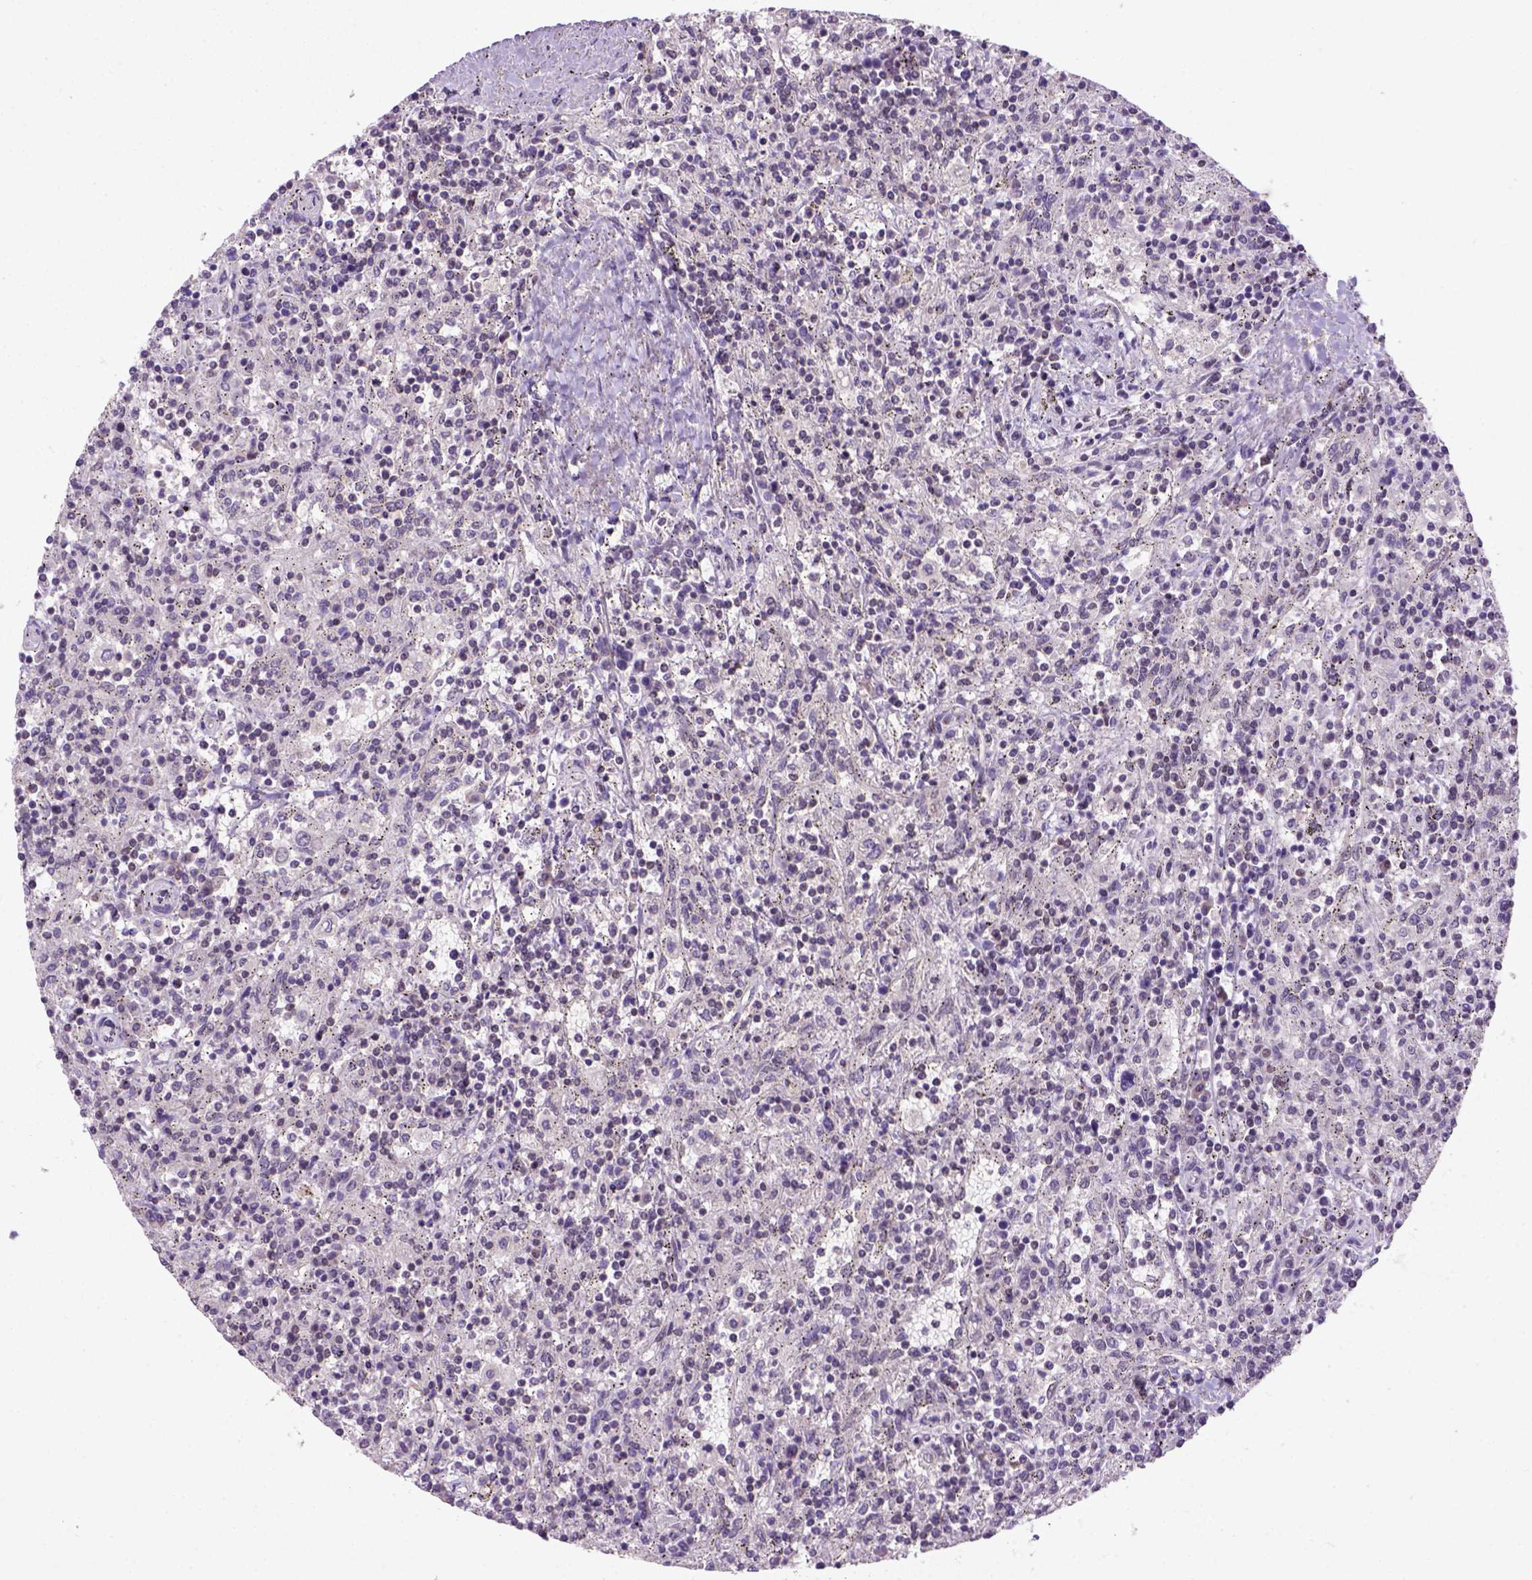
{"staining": {"intensity": "negative", "quantity": "none", "location": "none"}, "tissue": "lymphoma", "cell_type": "Tumor cells", "image_type": "cancer", "snomed": [{"axis": "morphology", "description": "Malignant lymphoma, non-Hodgkin's type, Low grade"}, {"axis": "topography", "description": "Spleen"}], "caption": "DAB (3,3'-diaminobenzidine) immunohistochemical staining of human malignant lymphoma, non-Hodgkin's type (low-grade) displays no significant staining in tumor cells. (IHC, brightfield microscopy, high magnification).", "gene": "MGMT", "patient": {"sex": "male", "age": 62}}